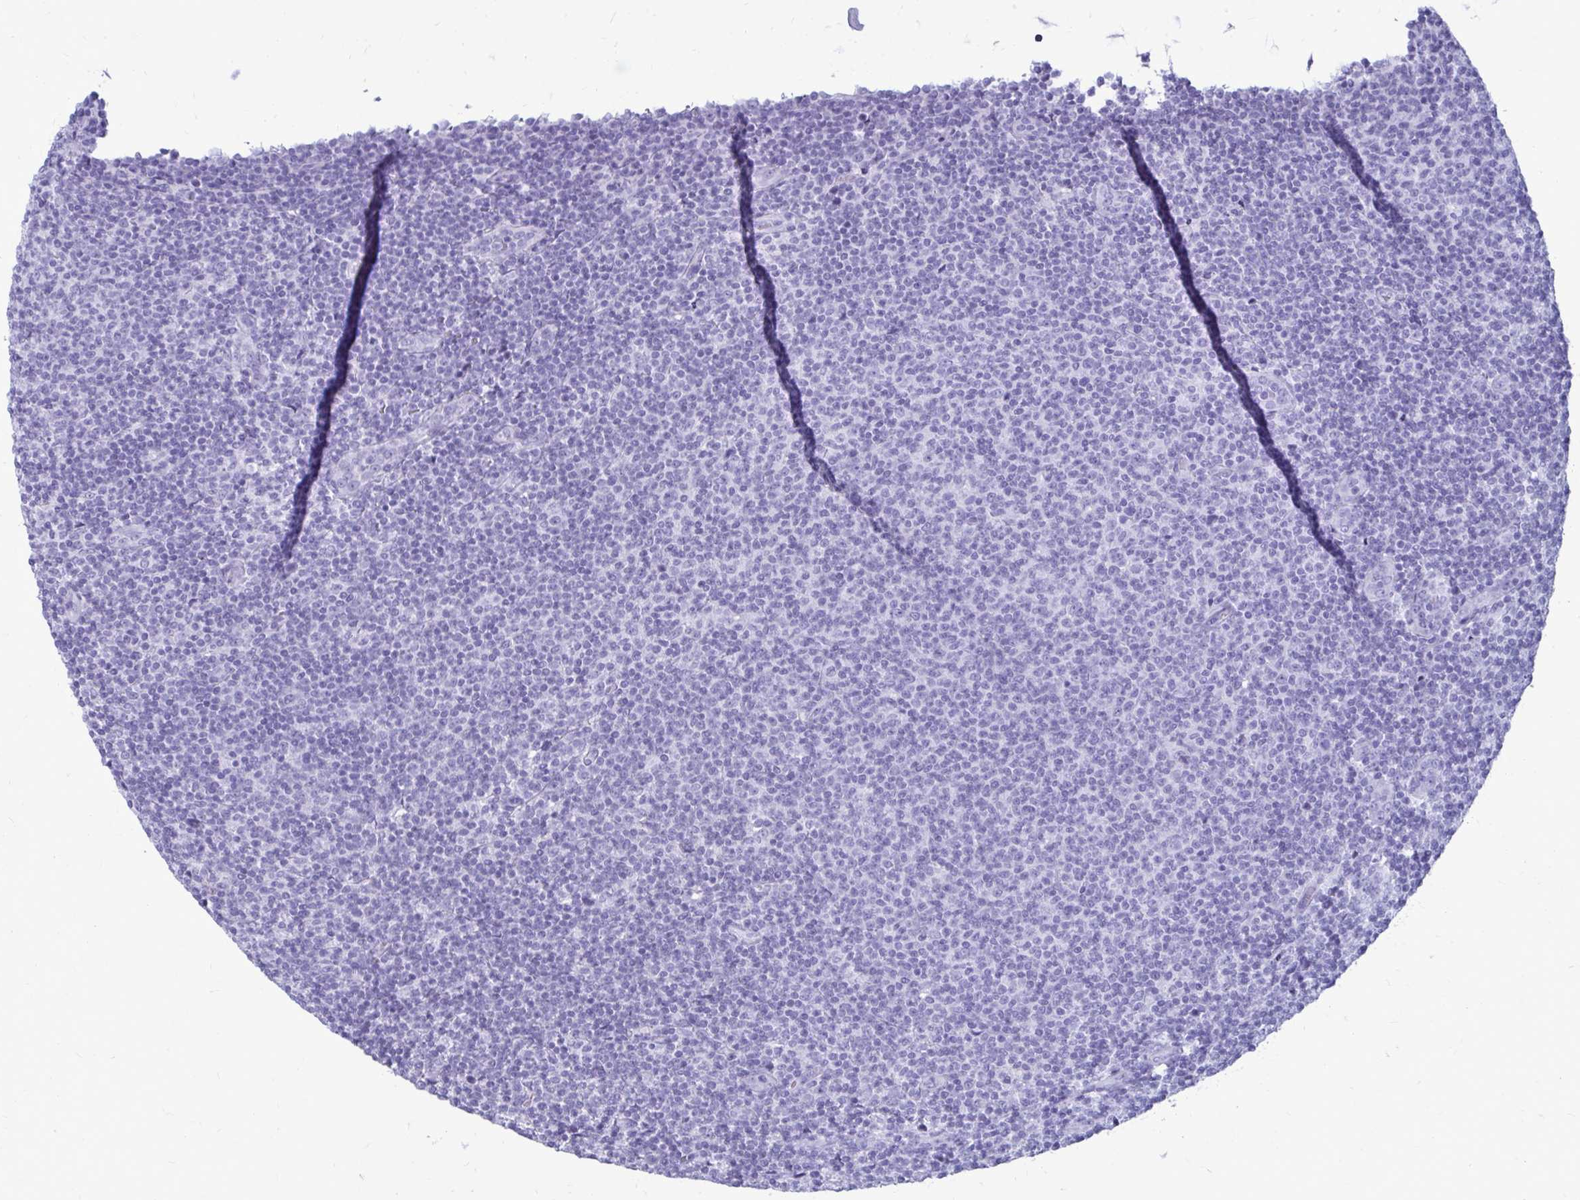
{"staining": {"intensity": "negative", "quantity": "none", "location": "none"}, "tissue": "lymphoma", "cell_type": "Tumor cells", "image_type": "cancer", "snomed": [{"axis": "morphology", "description": "Malignant lymphoma, non-Hodgkin's type, Low grade"}, {"axis": "topography", "description": "Lymph node"}], "caption": "Immunohistochemistry histopathology image of neoplastic tissue: human low-grade malignant lymphoma, non-Hodgkin's type stained with DAB demonstrates no significant protein positivity in tumor cells.", "gene": "OR10R2", "patient": {"sex": "male", "age": 66}}